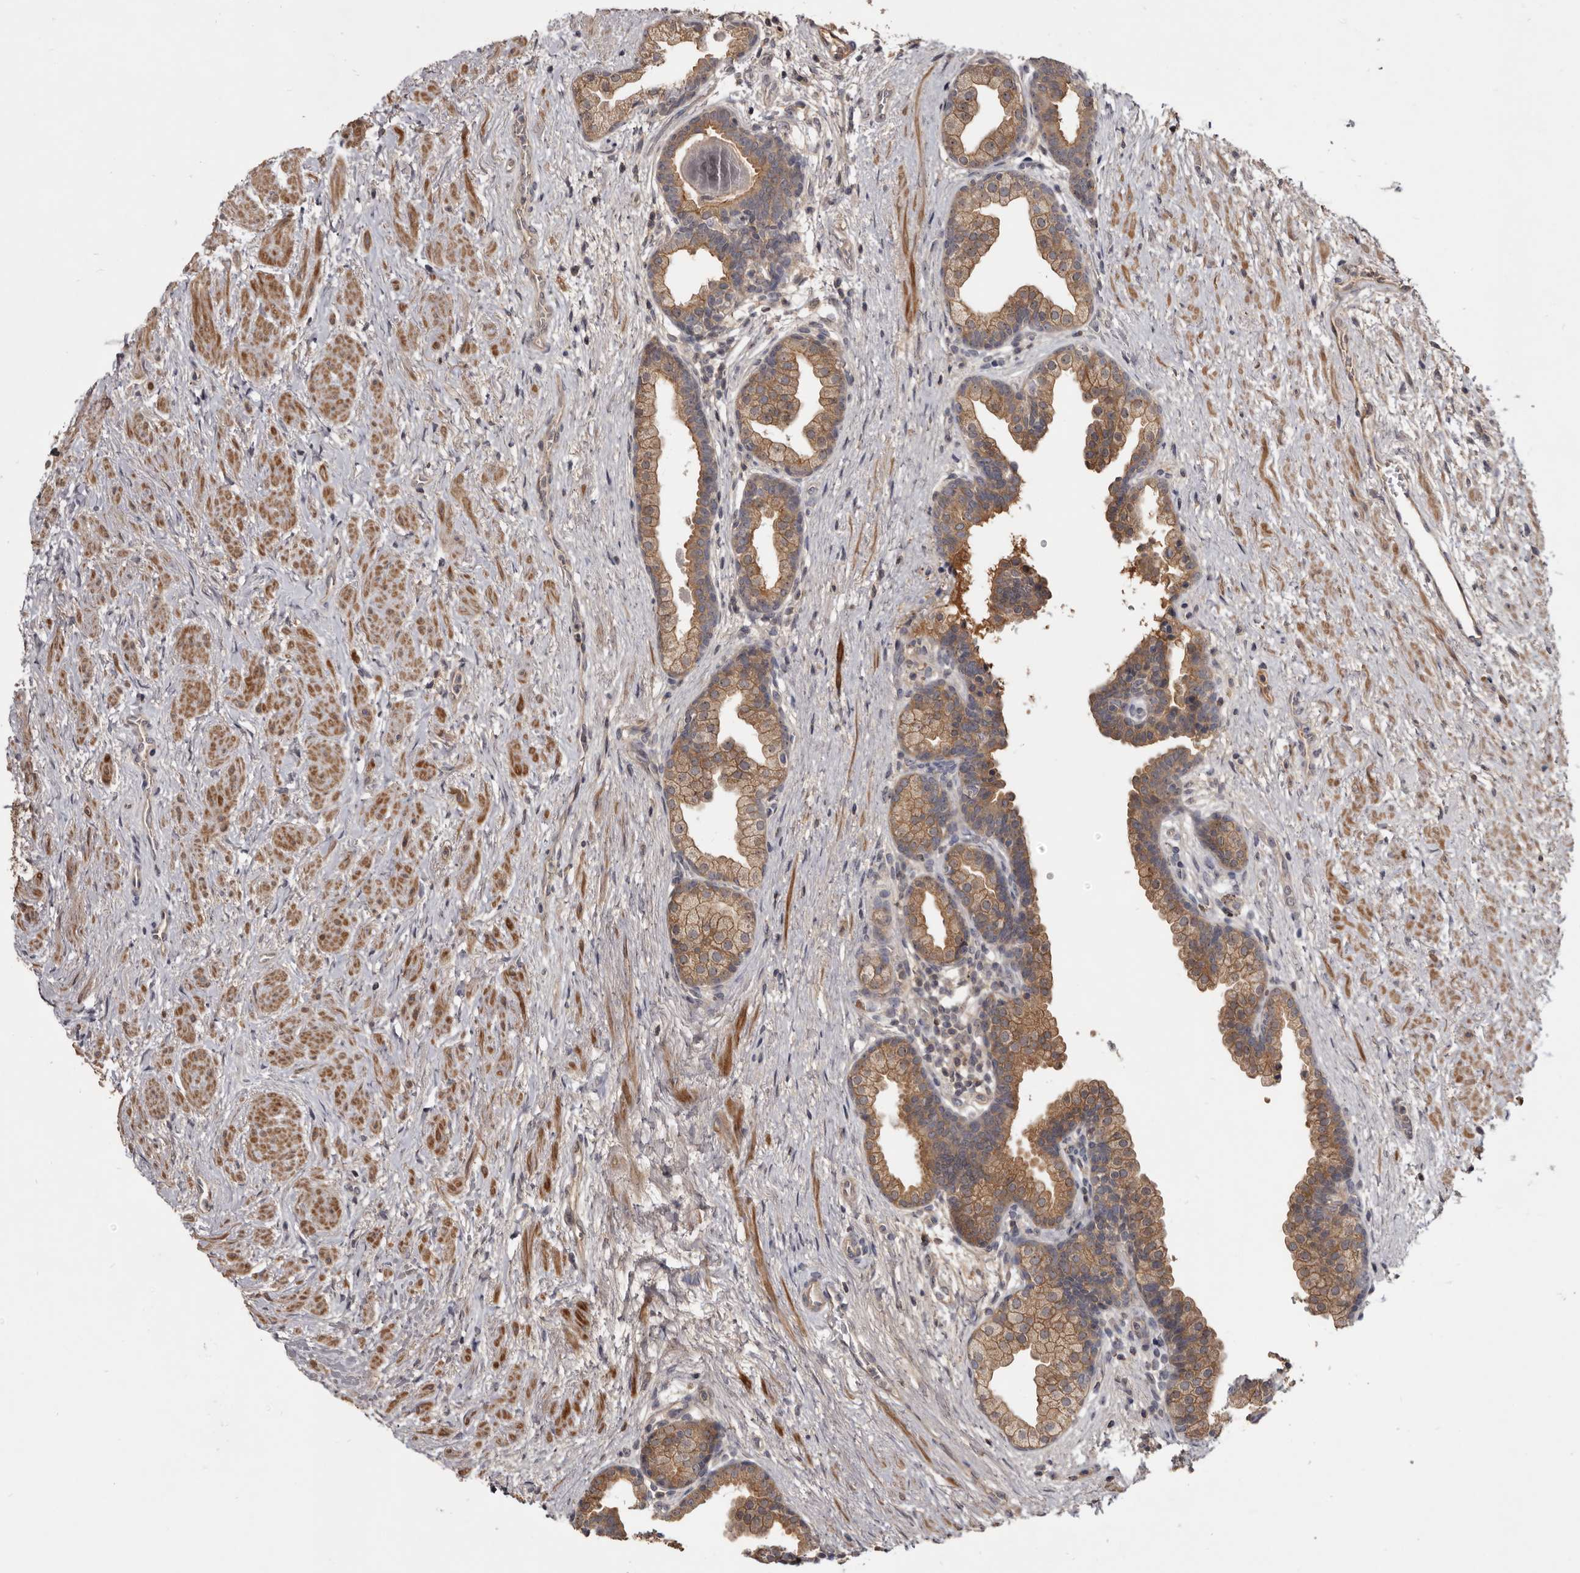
{"staining": {"intensity": "moderate", "quantity": ">75%", "location": "cytoplasmic/membranous"}, "tissue": "prostate", "cell_type": "Glandular cells", "image_type": "normal", "snomed": [{"axis": "morphology", "description": "Normal tissue, NOS"}, {"axis": "topography", "description": "Prostate"}], "caption": "Moderate cytoplasmic/membranous expression is identified in about >75% of glandular cells in unremarkable prostate.", "gene": "TTC39A", "patient": {"sex": "male", "age": 48}}